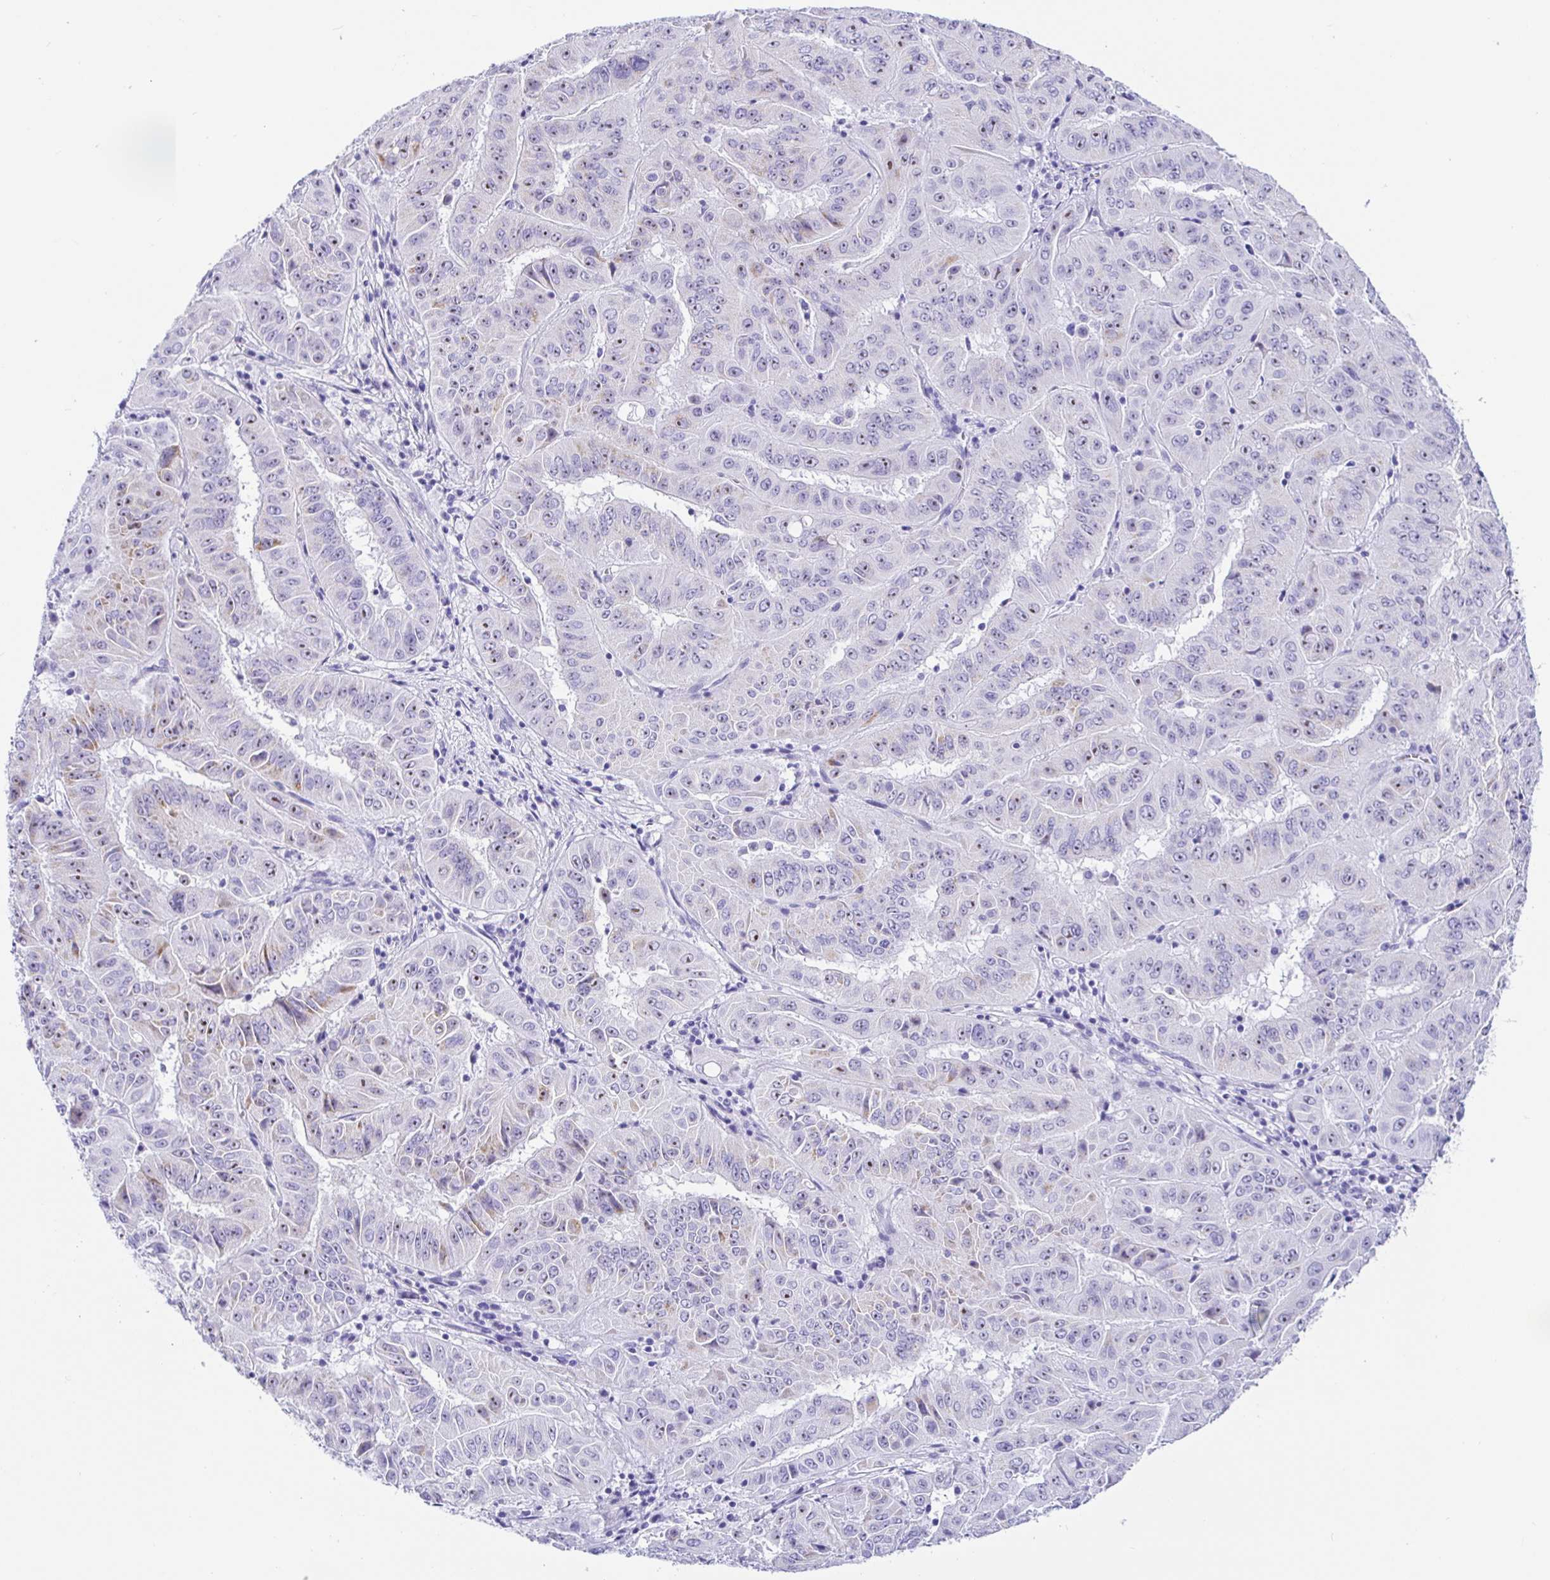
{"staining": {"intensity": "moderate", "quantity": "<25%", "location": "nuclear"}, "tissue": "pancreatic cancer", "cell_type": "Tumor cells", "image_type": "cancer", "snomed": [{"axis": "morphology", "description": "Adenocarcinoma, NOS"}, {"axis": "topography", "description": "Pancreas"}], "caption": "There is low levels of moderate nuclear staining in tumor cells of pancreatic cancer (adenocarcinoma), as demonstrated by immunohistochemical staining (brown color).", "gene": "PRAMEF19", "patient": {"sex": "male", "age": 63}}